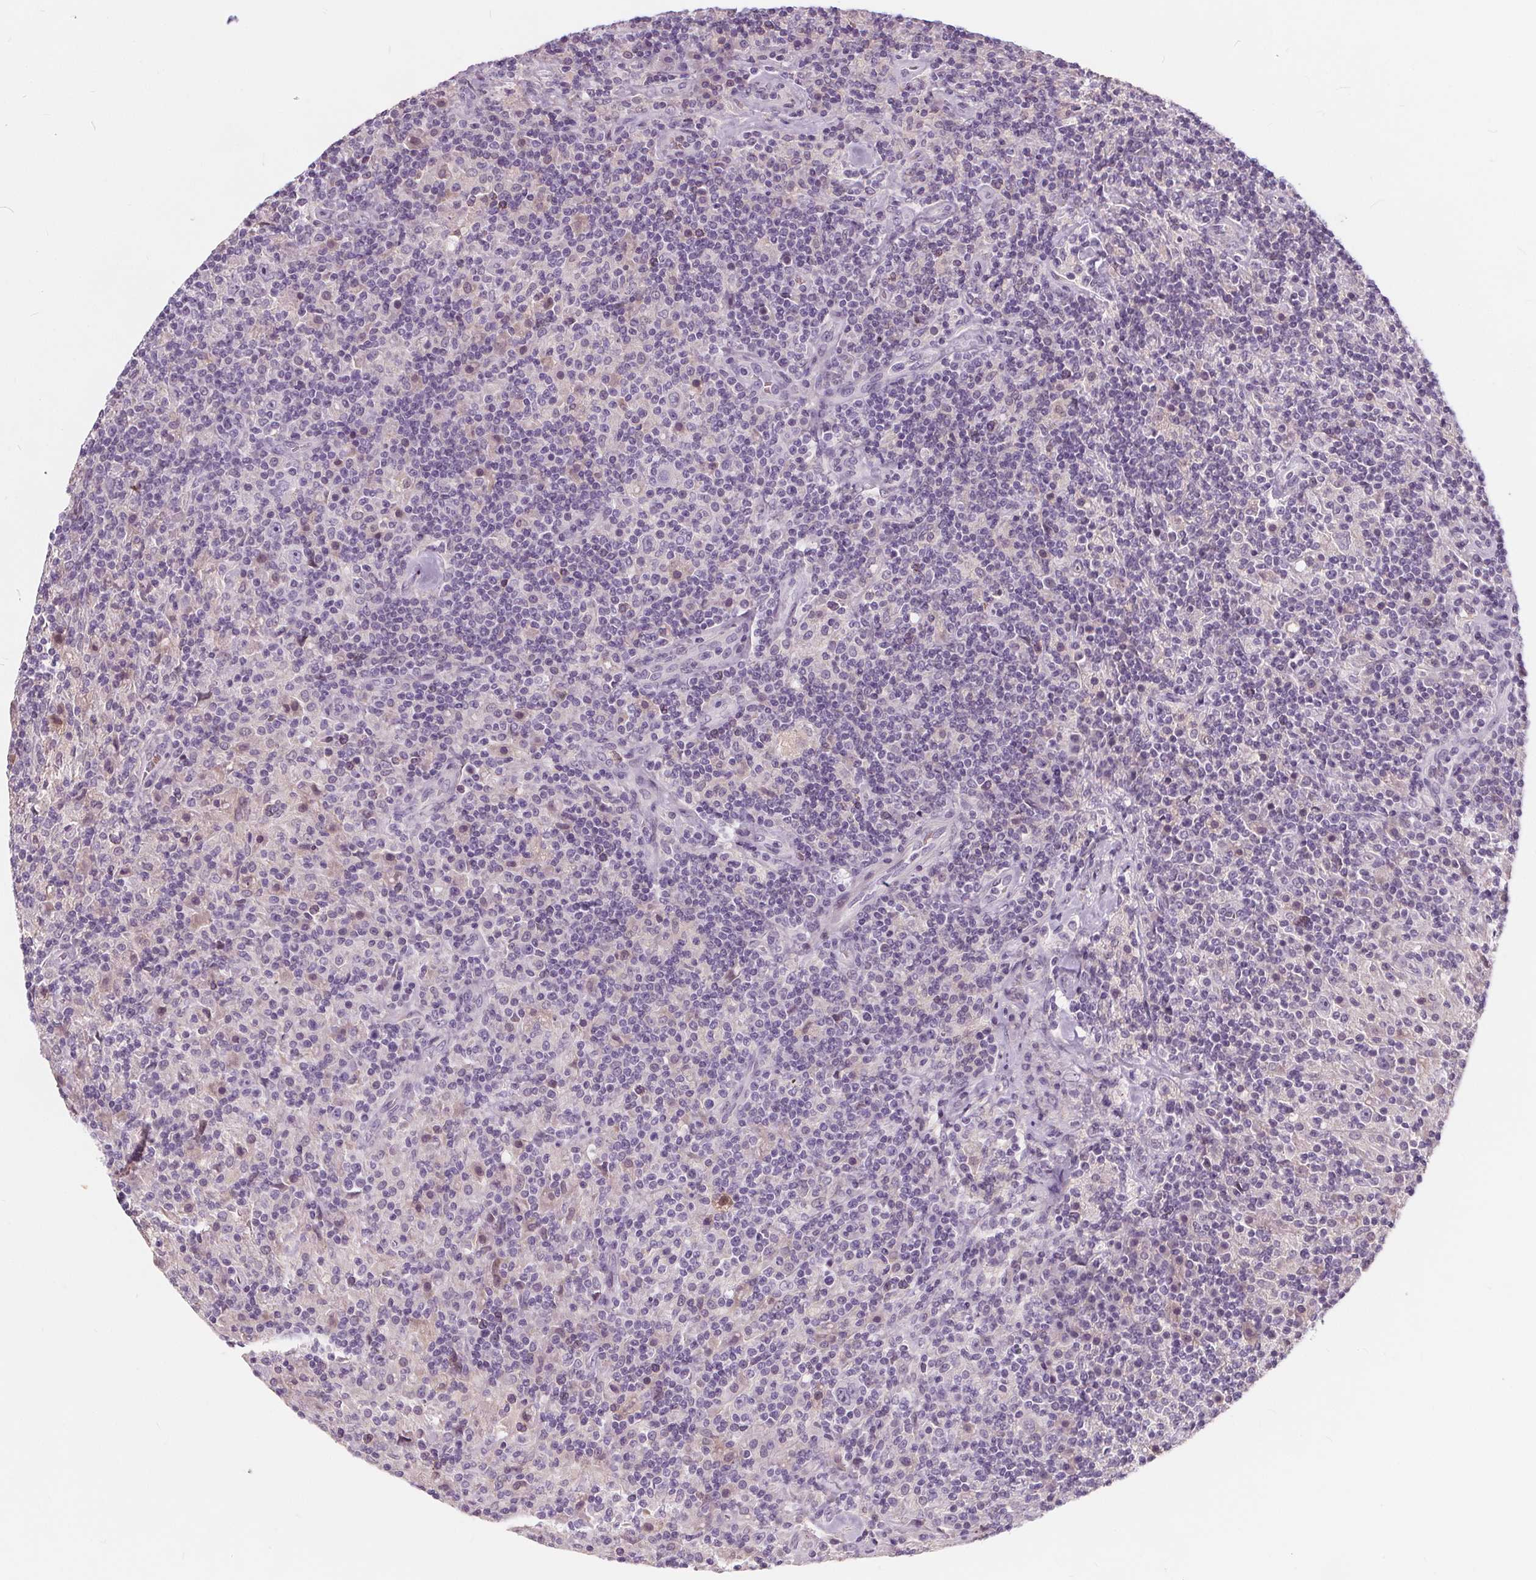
{"staining": {"intensity": "negative", "quantity": "none", "location": "none"}, "tissue": "lymphoma", "cell_type": "Tumor cells", "image_type": "cancer", "snomed": [{"axis": "morphology", "description": "Hodgkin's disease, NOS"}, {"axis": "topography", "description": "Lymph node"}], "caption": "Protein analysis of lymphoma shows no significant staining in tumor cells. (DAB IHC visualized using brightfield microscopy, high magnification).", "gene": "HAAO", "patient": {"sex": "male", "age": 70}}